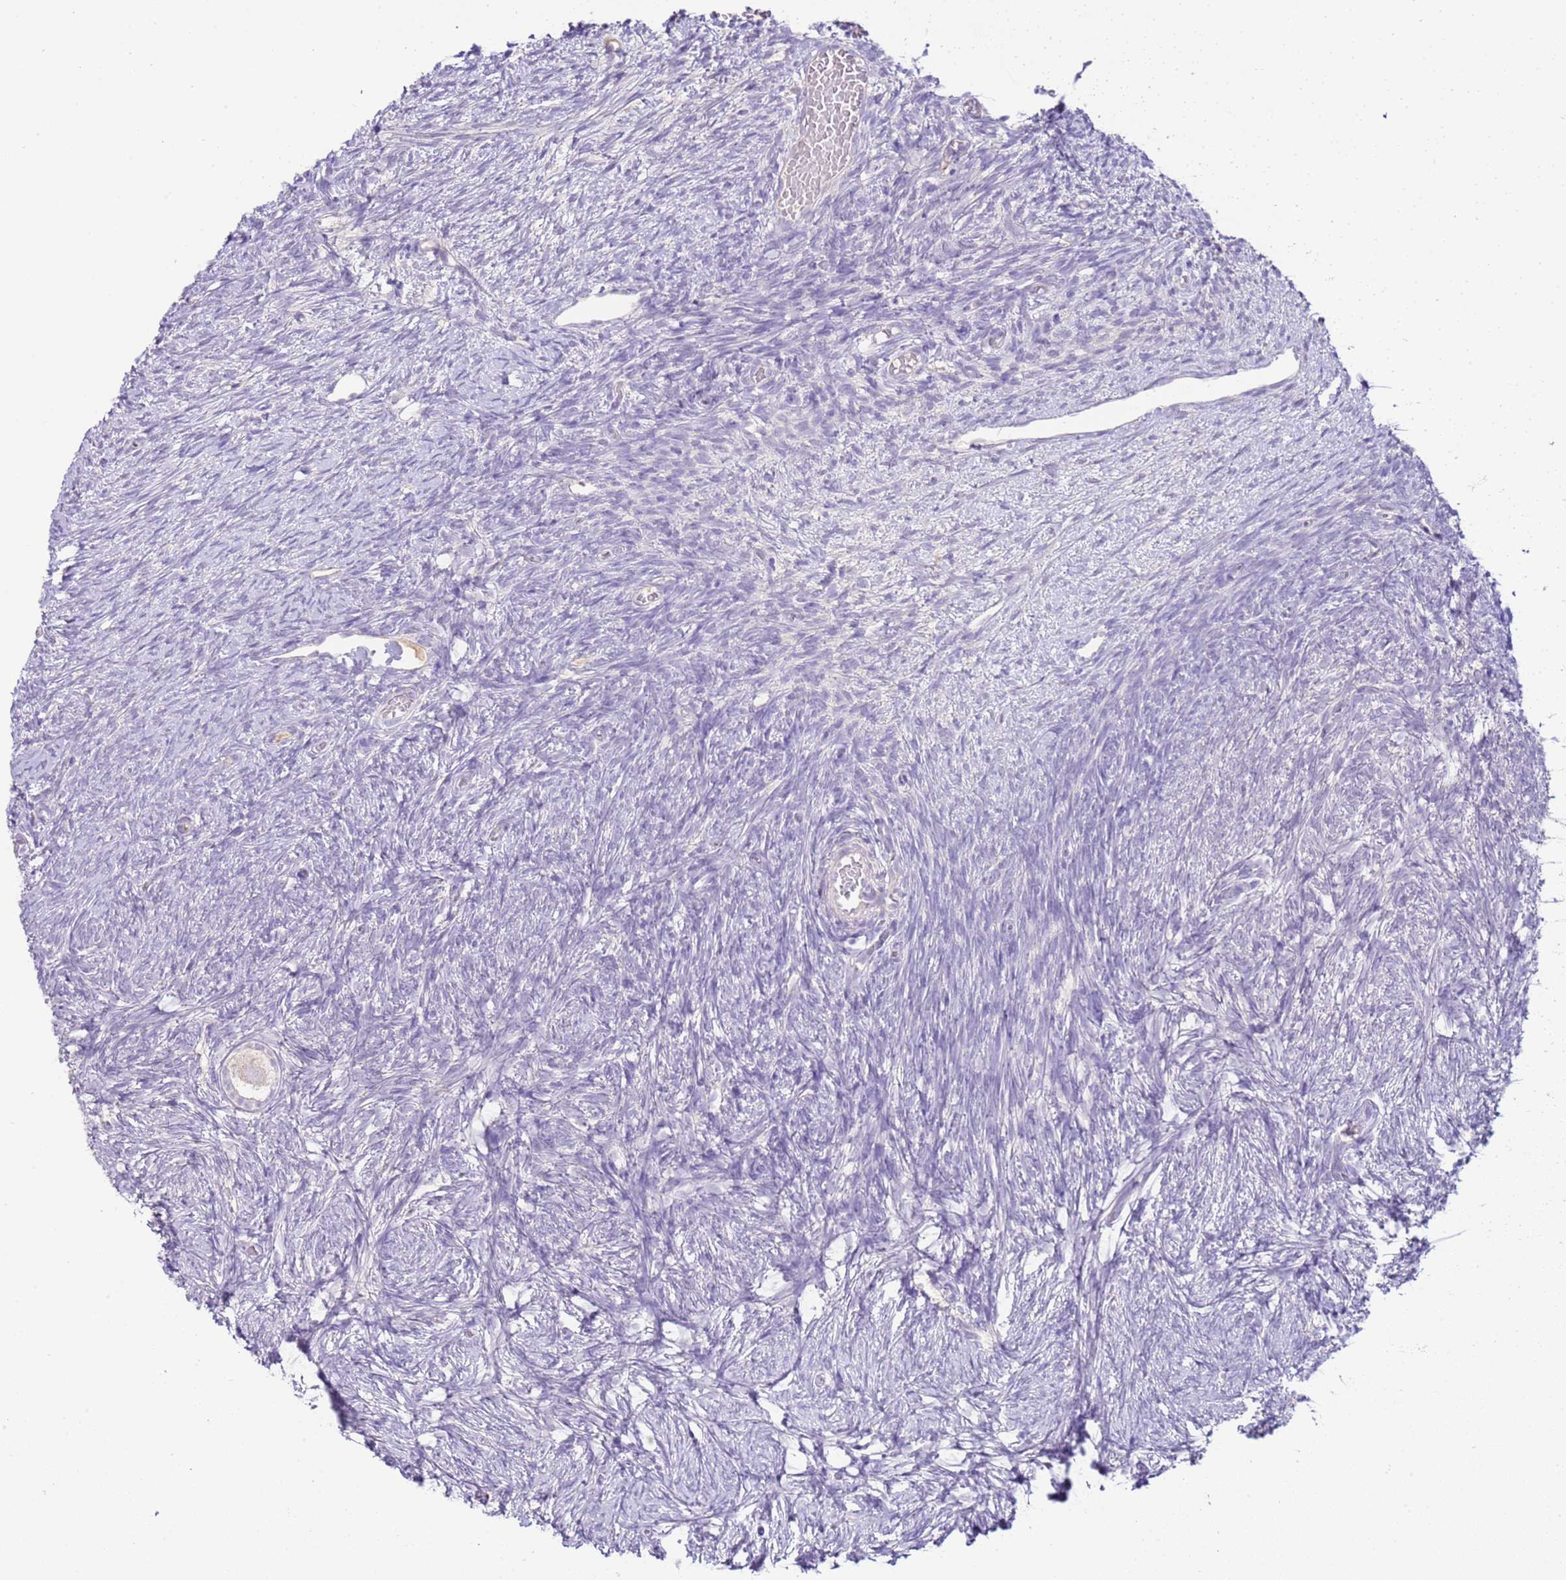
{"staining": {"intensity": "negative", "quantity": "none", "location": "none"}, "tissue": "ovary", "cell_type": "Follicle cells", "image_type": "normal", "snomed": [{"axis": "morphology", "description": "Normal tissue, NOS"}, {"axis": "topography", "description": "Ovary"}], "caption": "High magnification brightfield microscopy of normal ovary stained with DAB (3,3'-diaminobenzidine) (brown) and counterstained with hematoxylin (blue): follicle cells show no significant positivity.", "gene": "IL2RG", "patient": {"sex": "female", "age": 39}}